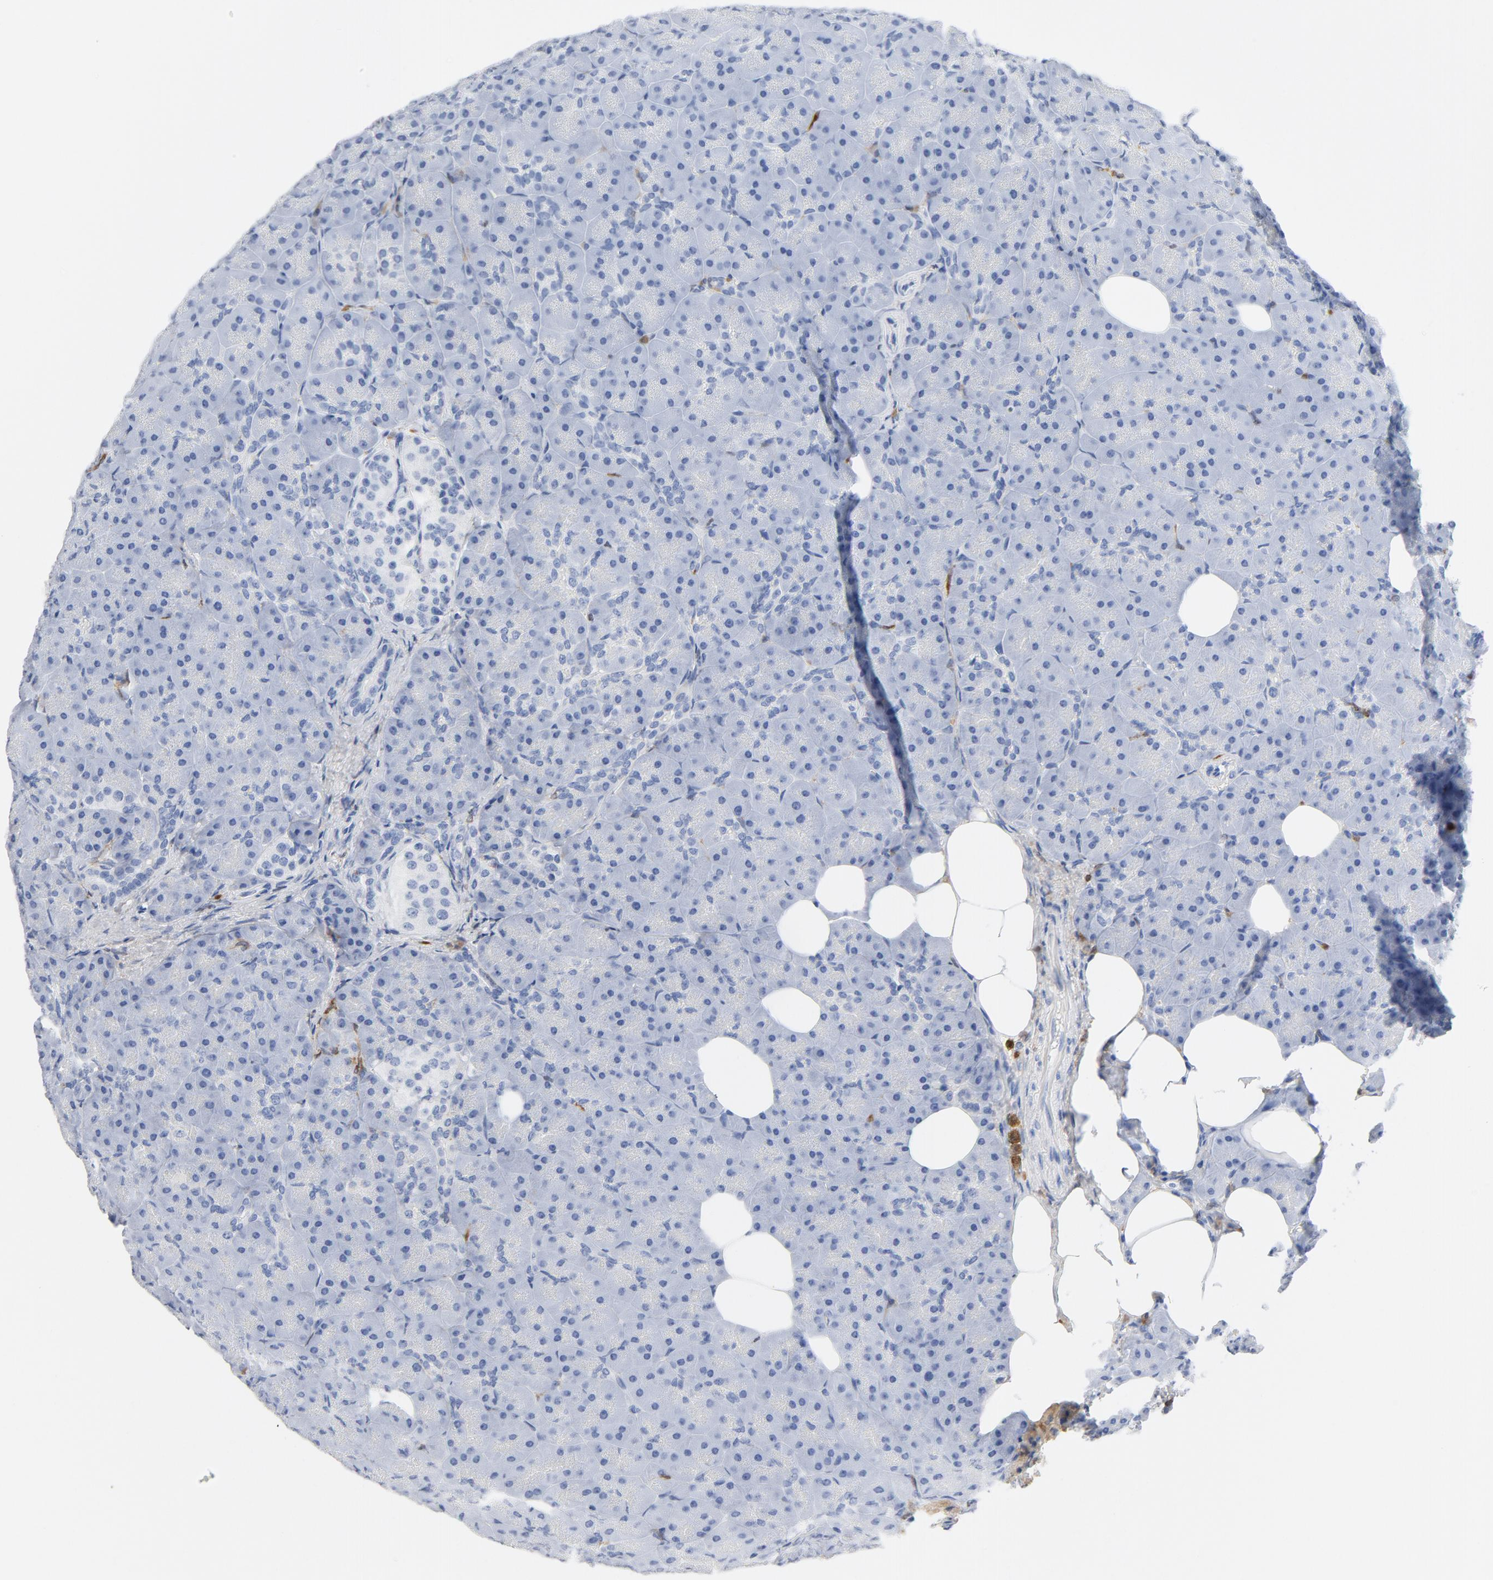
{"staining": {"intensity": "negative", "quantity": "none", "location": "none"}, "tissue": "pancreas", "cell_type": "Exocrine glandular cells", "image_type": "normal", "snomed": [{"axis": "morphology", "description": "Normal tissue, NOS"}, {"axis": "topography", "description": "Pancreas"}], "caption": "An immunohistochemistry (IHC) photomicrograph of unremarkable pancreas is shown. There is no staining in exocrine glandular cells of pancreas.", "gene": "NCF1", "patient": {"sex": "male", "age": 66}}